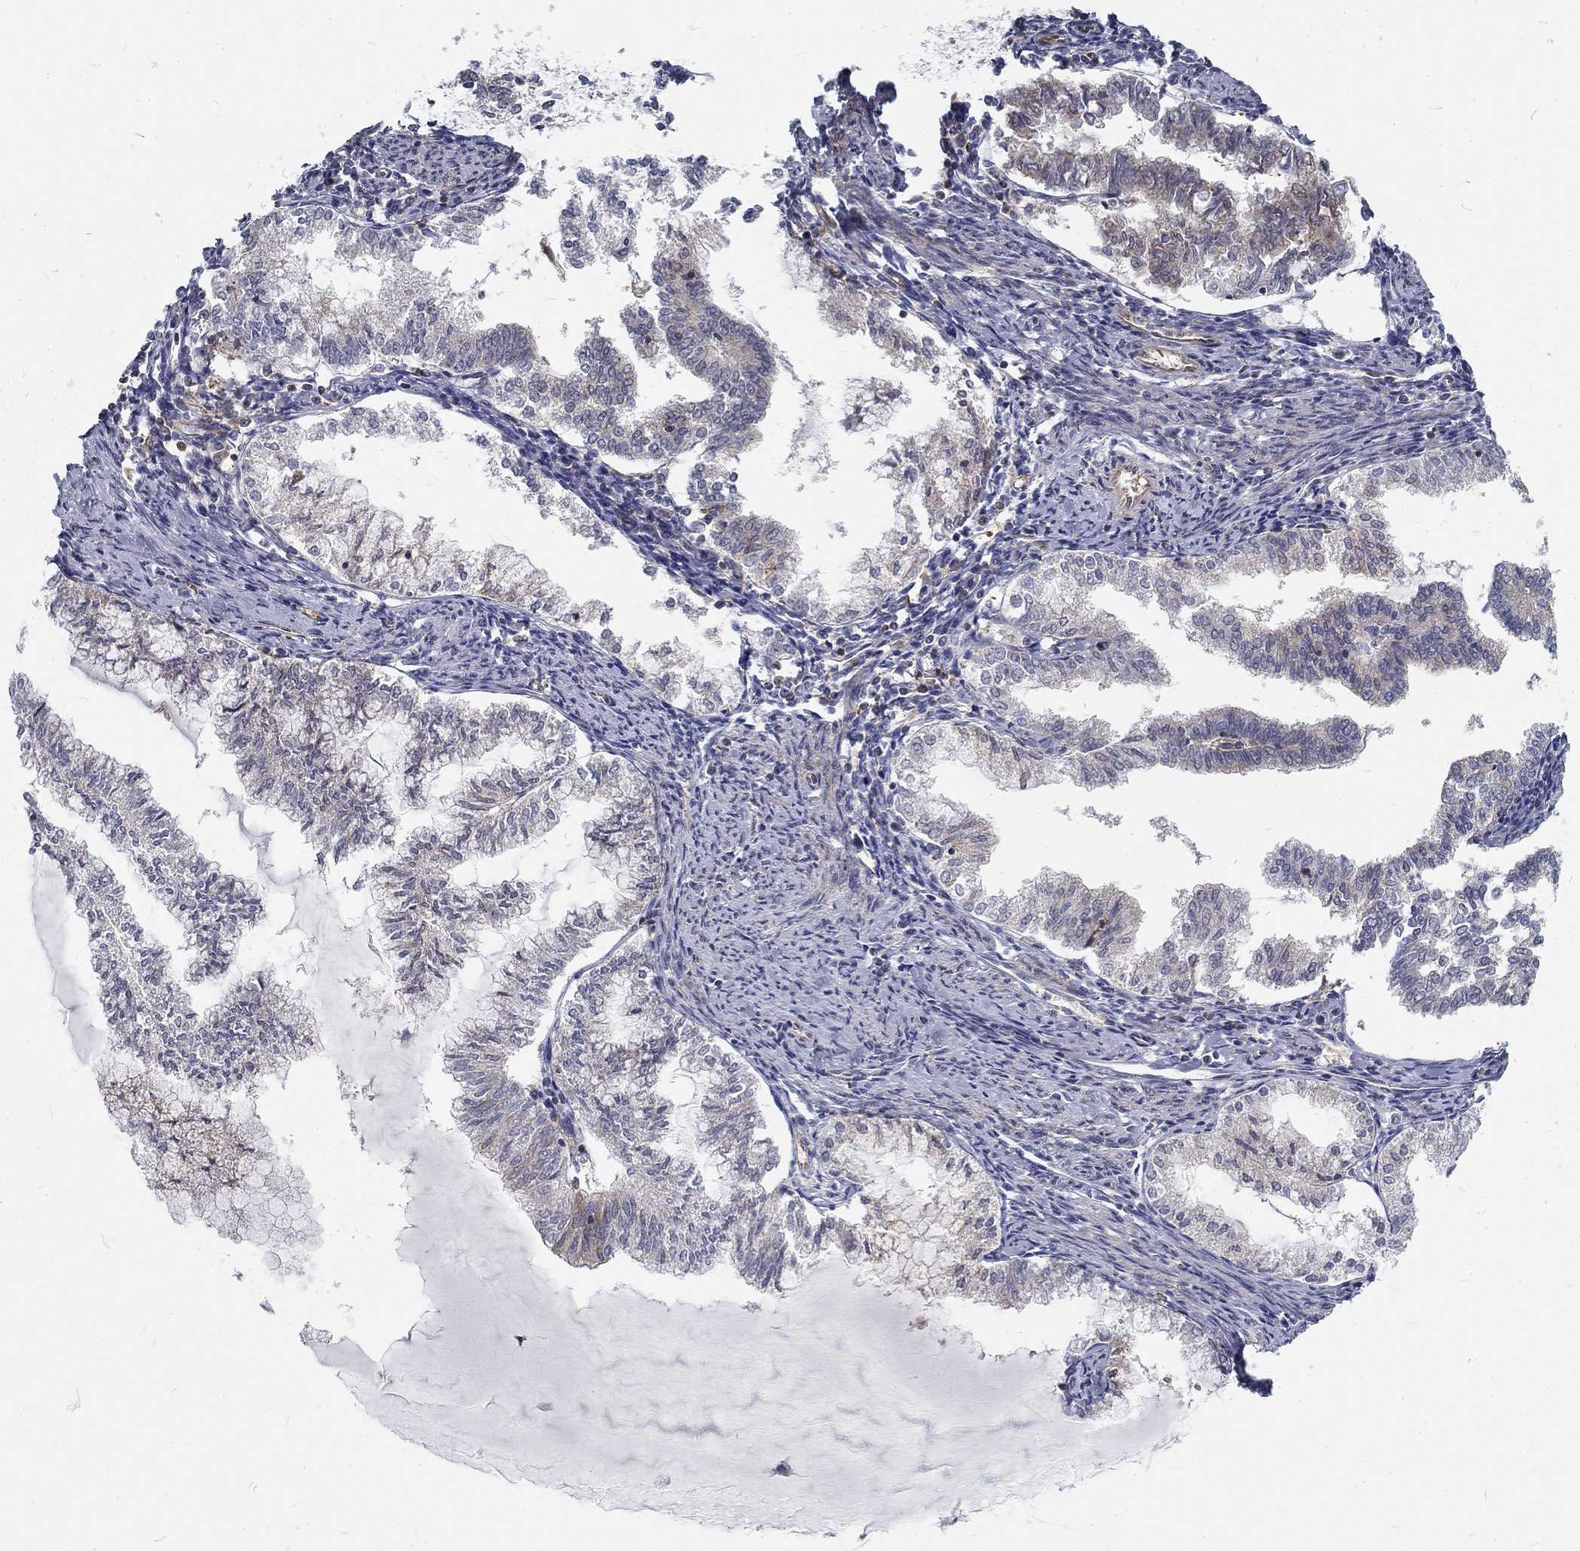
{"staining": {"intensity": "negative", "quantity": "none", "location": "none"}, "tissue": "endometrial cancer", "cell_type": "Tumor cells", "image_type": "cancer", "snomed": [{"axis": "morphology", "description": "Adenocarcinoma, NOS"}, {"axis": "topography", "description": "Endometrium"}], "caption": "Immunohistochemical staining of endometrial cancer (adenocarcinoma) demonstrates no significant expression in tumor cells. (DAB (3,3'-diaminobenzidine) immunohistochemistry (IHC) with hematoxylin counter stain).", "gene": "MTMR11", "patient": {"sex": "female", "age": 79}}